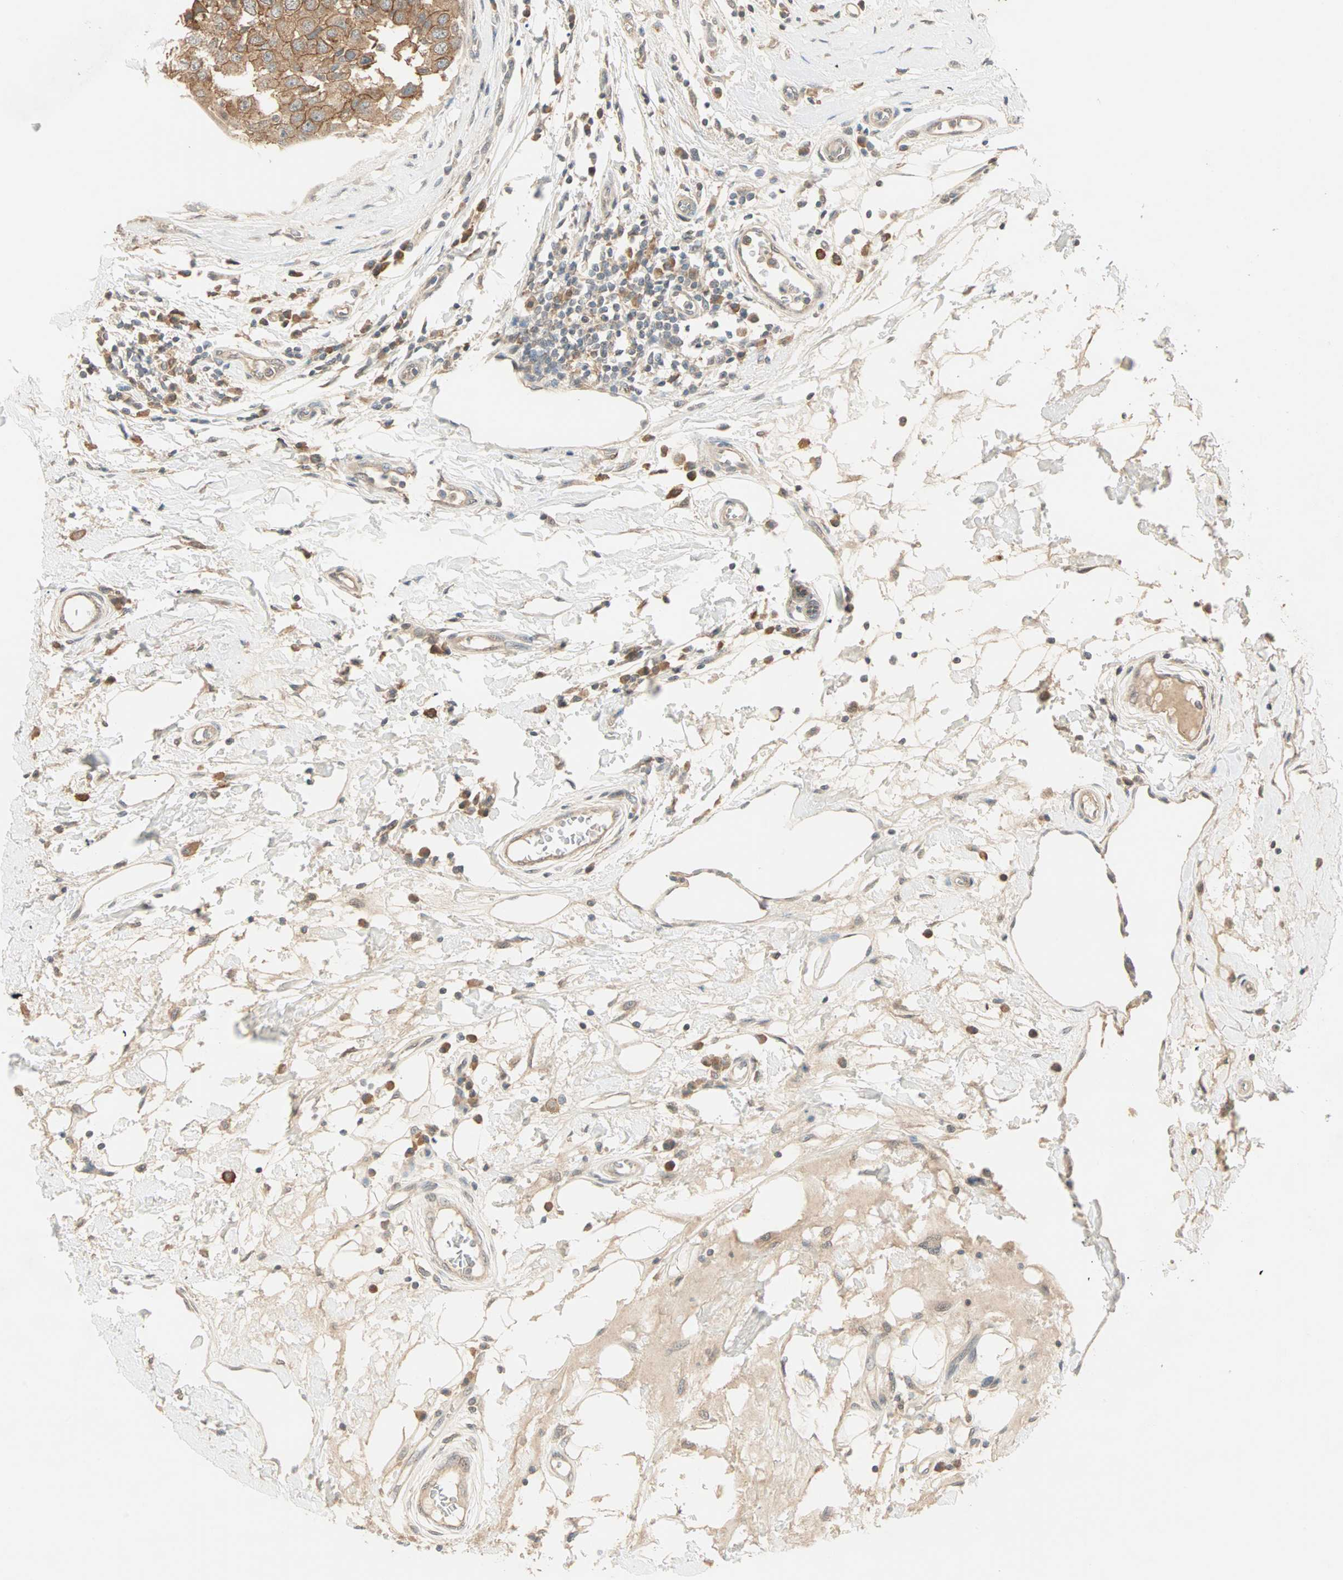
{"staining": {"intensity": "moderate", "quantity": ">75%", "location": "cytoplasmic/membranous"}, "tissue": "breast cancer", "cell_type": "Tumor cells", "image_type": "cancer", "snomed": [{"axis": "morphology", "description": "Duct carcinoma"}, {"axis": "topography", "description": "Breast"}], "caption": "Tumor cells display moderate cytoplasmic/membranous staining in about >75% of cells in intraductal carcinoma (breast).", "gene": "TTF2", "patient": {"sex": "female", "age": 27}}